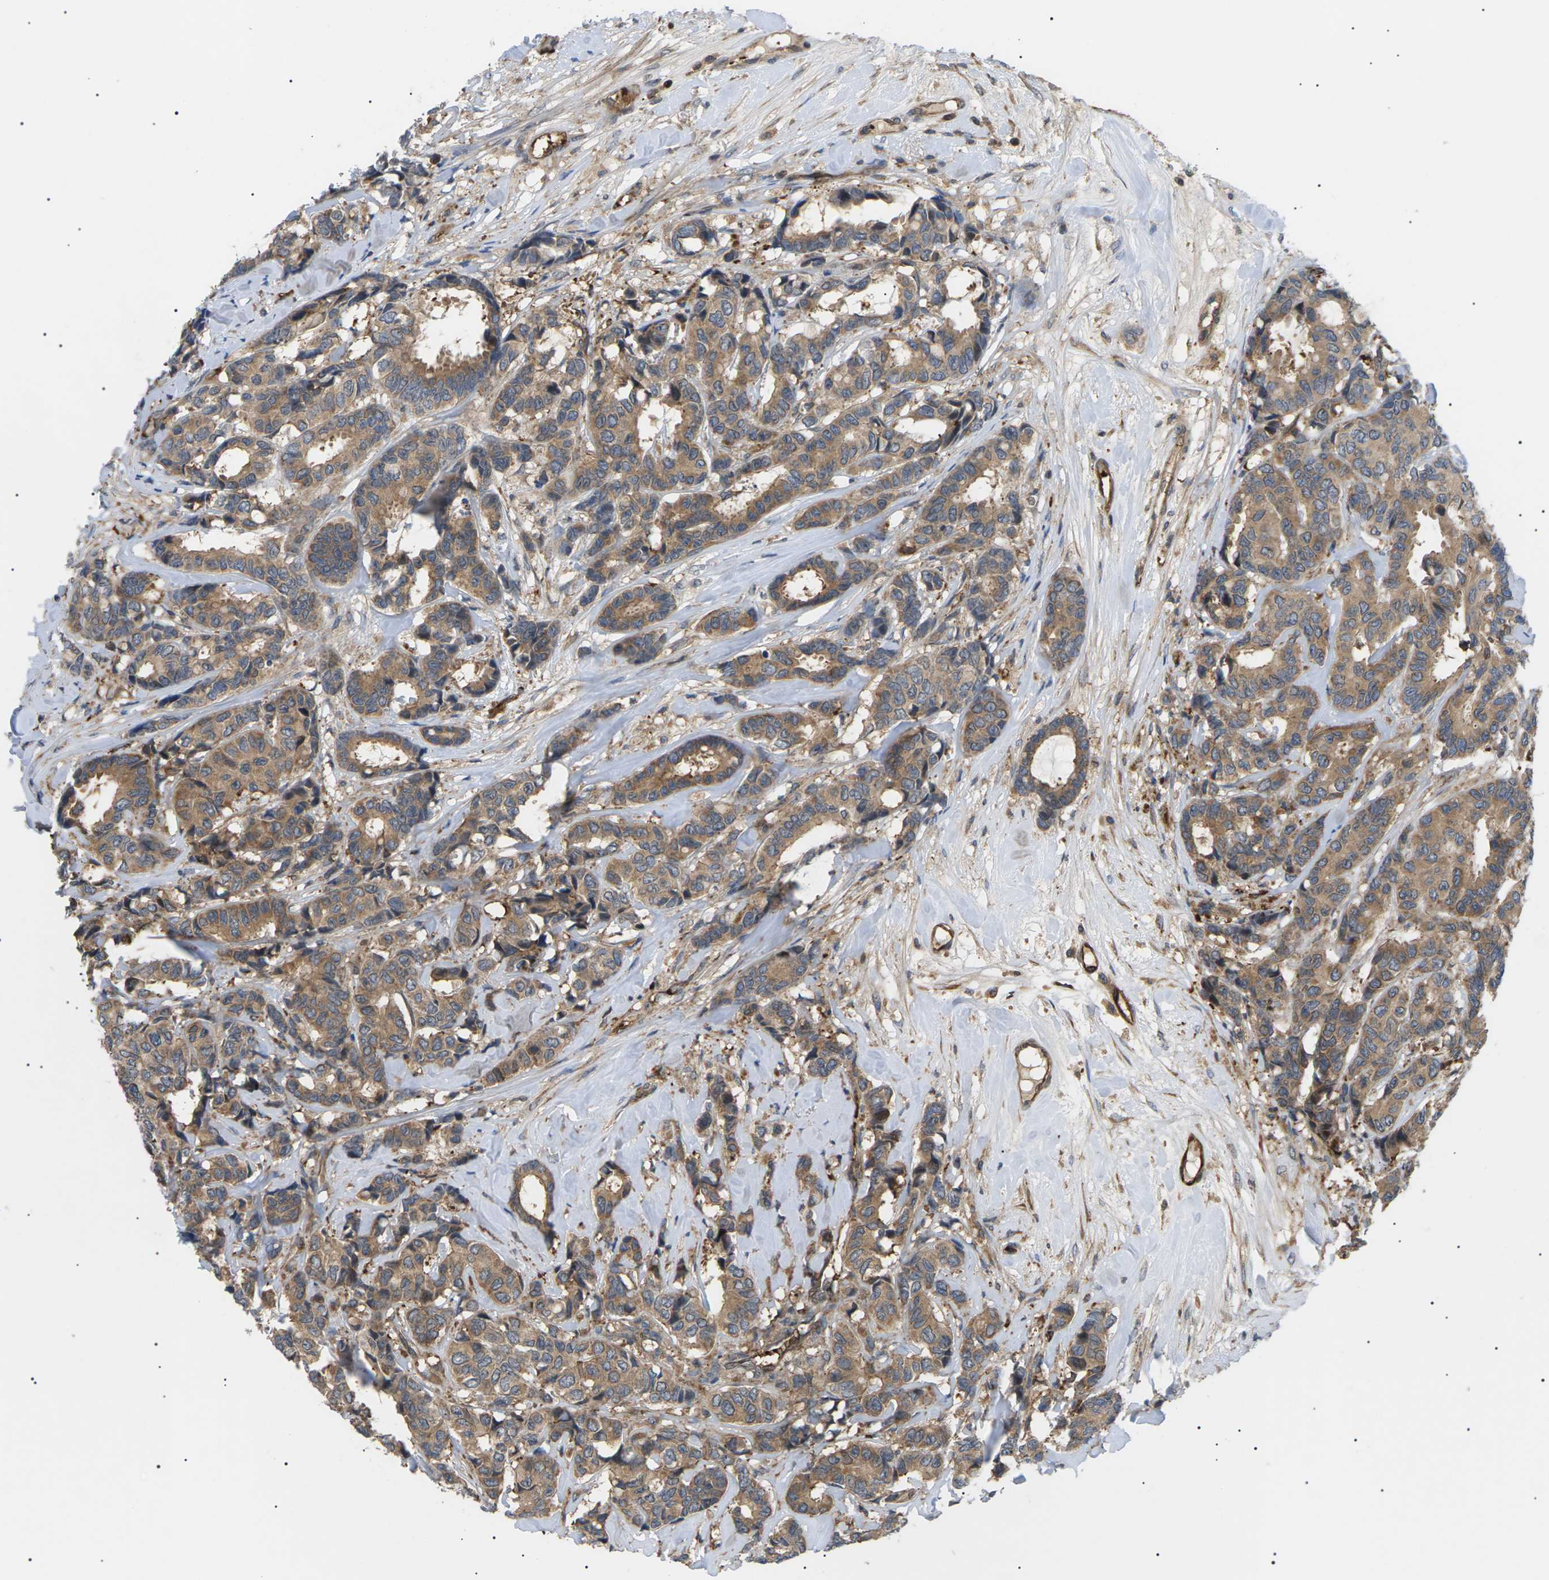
{"staining": {"intensity": "moderate", "quantity": ">75%", "location": "cytoplasmic/membranous"}, "tissue": "breast cancer", "cell_type": "Tumor cells", "image_type": "cancer", "snomed": [{"axis": "morphology", "description": "Duct carcinoma"}, {"axis": "topography", "description": "Breast"}], "caption": "Breast infiltrating ductal carcinoma stained with a brown dye displays moderate cytoplasmic/membranous positive staining in approximately >75% of tumor cells.", "gene": "TMTC4", "patient": {"sex": "female", "age": 87}}